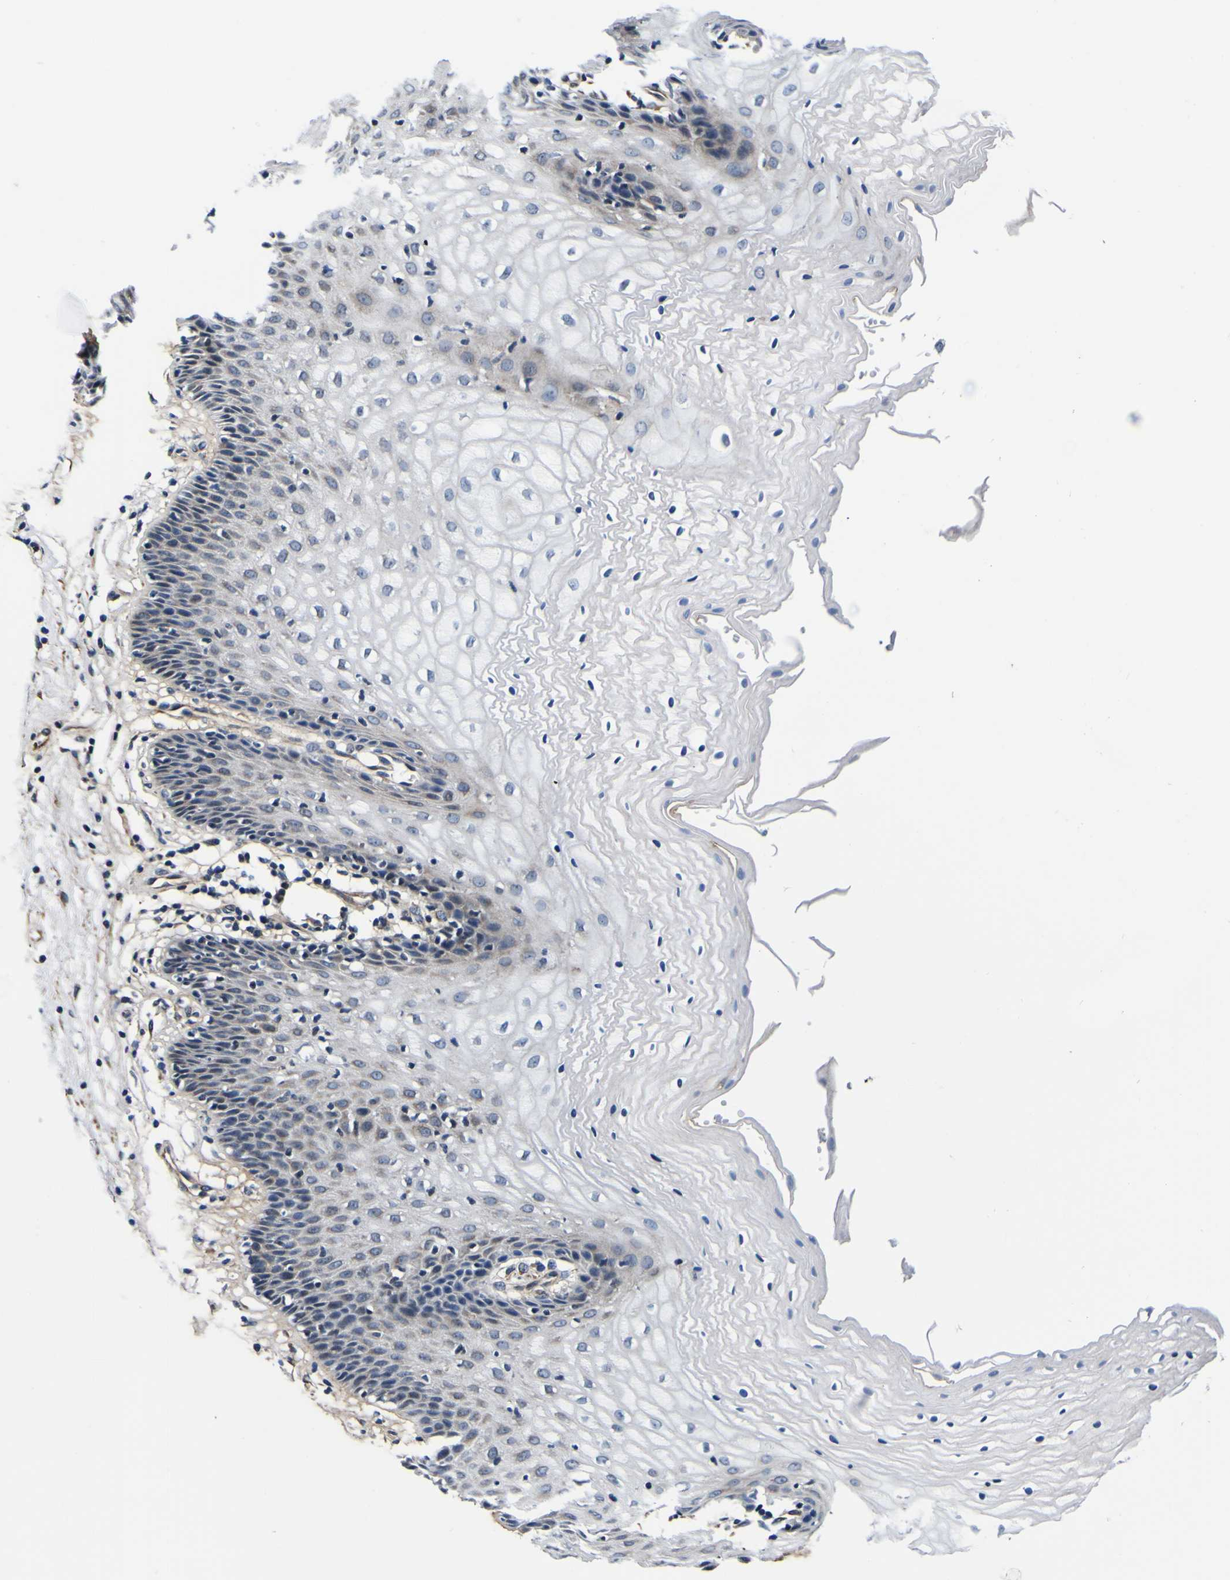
{"staining": {"intensity": "negative", "quantity": "none", "location": "none"}, "tissue": "vagina", "cell_type": "Squamous epithelial cells", "image_type": "normal", "snomed": [{"axis": "morphology", "description": "Normal tissue, NOS"}, {"axis": "topography", "description": "Vagina"}], "caption": "A micrograph of human vagina is negative for staining in squamous epithelial cells.", "gene": "POSTN", "patient": {"sex": "female", "age": 34}}